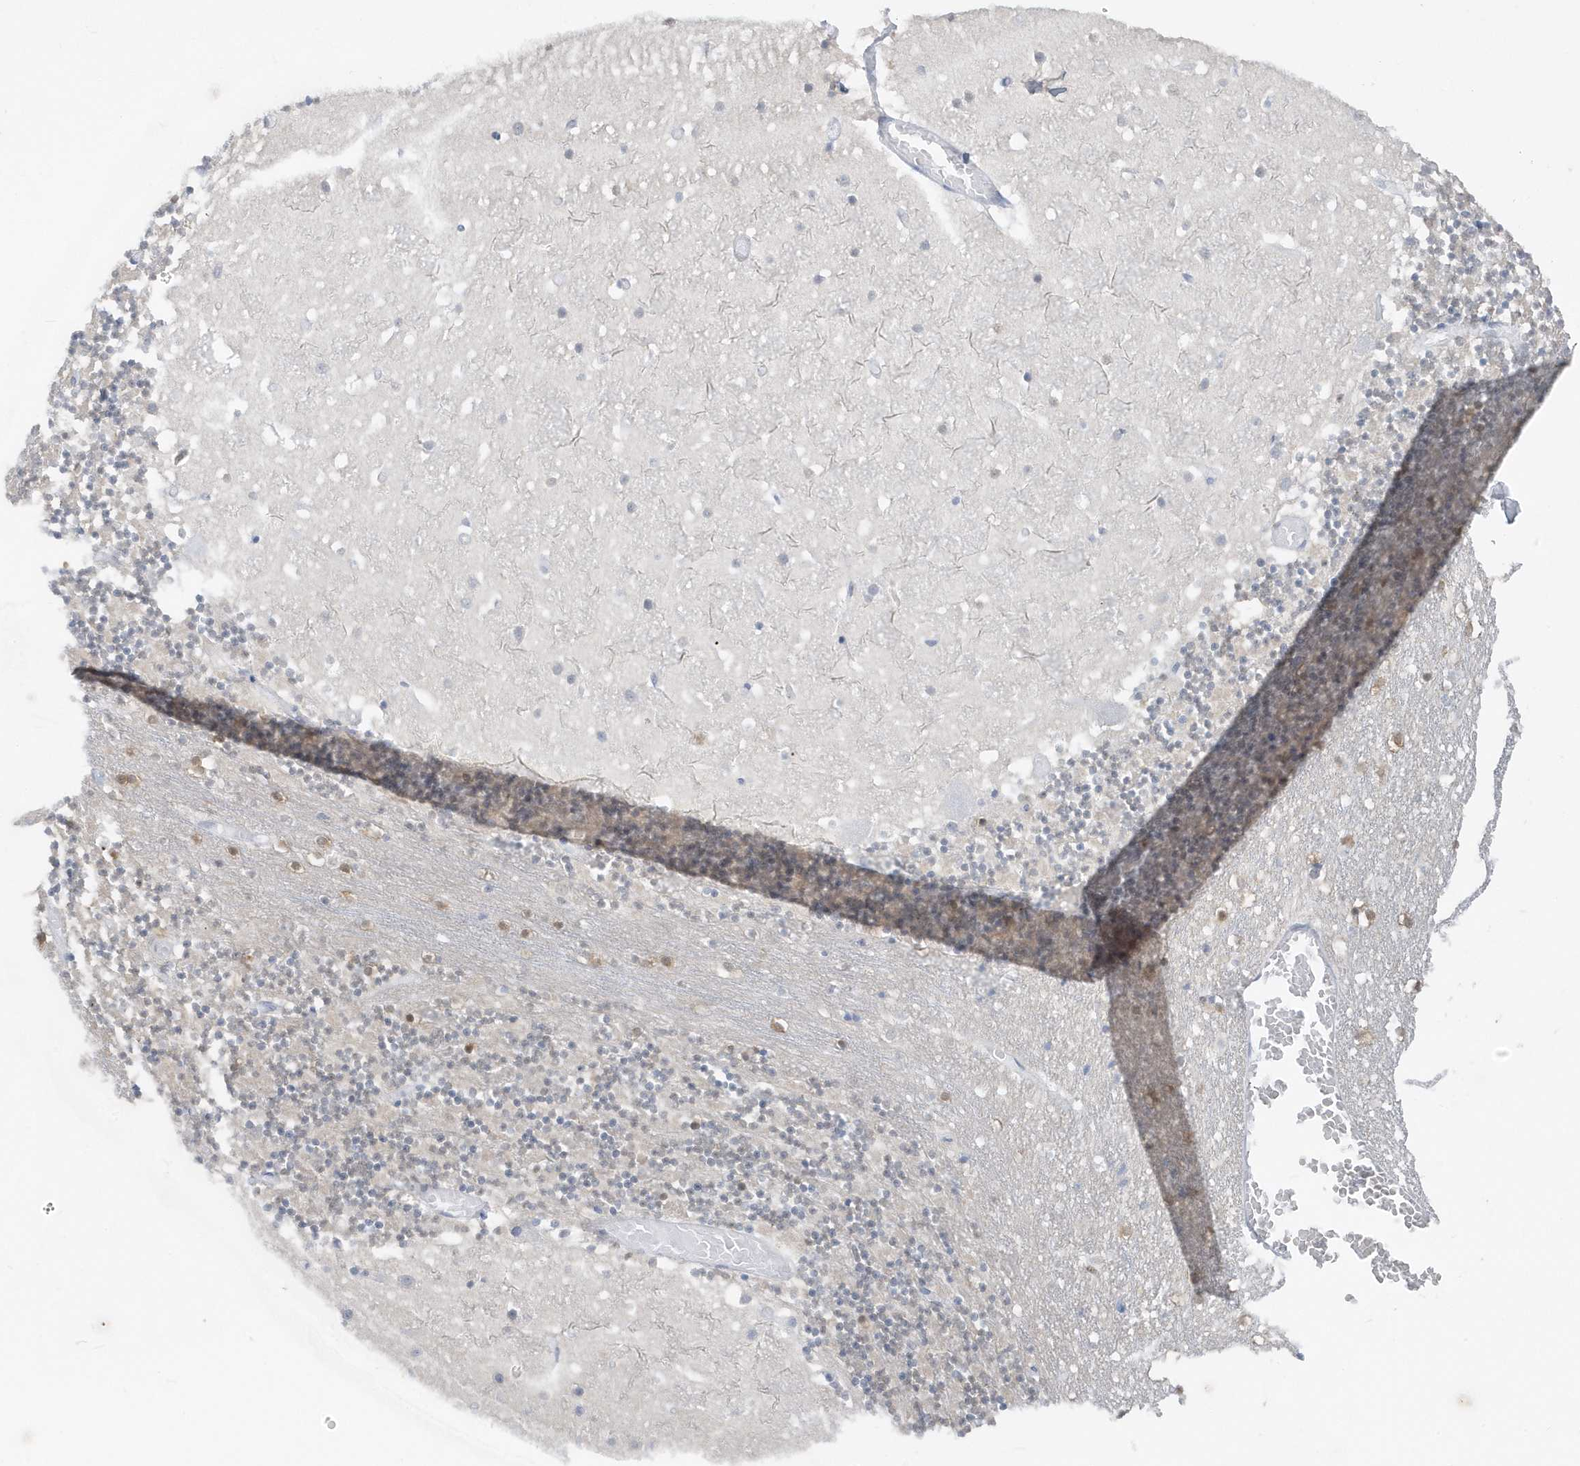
{"staining": {"intensity": "negative", "quantity": "none", "location": "none"}, "tissue": "cerebellum", "cell_type": "Cells in granular layer", "image_type": "normal", "snomed": [{"axis": "morphology", "description": "Normal tissue, NOS"}, {"axis": "topography", "description": "Cerebellum"}], "caption": "Immunohistochemistry photomicrograph of normal cerebellum stained for a protein (brown), which exhibits no expression in cells in granular layer.", "gene": "SMIM34", "patient": {"sex": "female", "age": 28}}